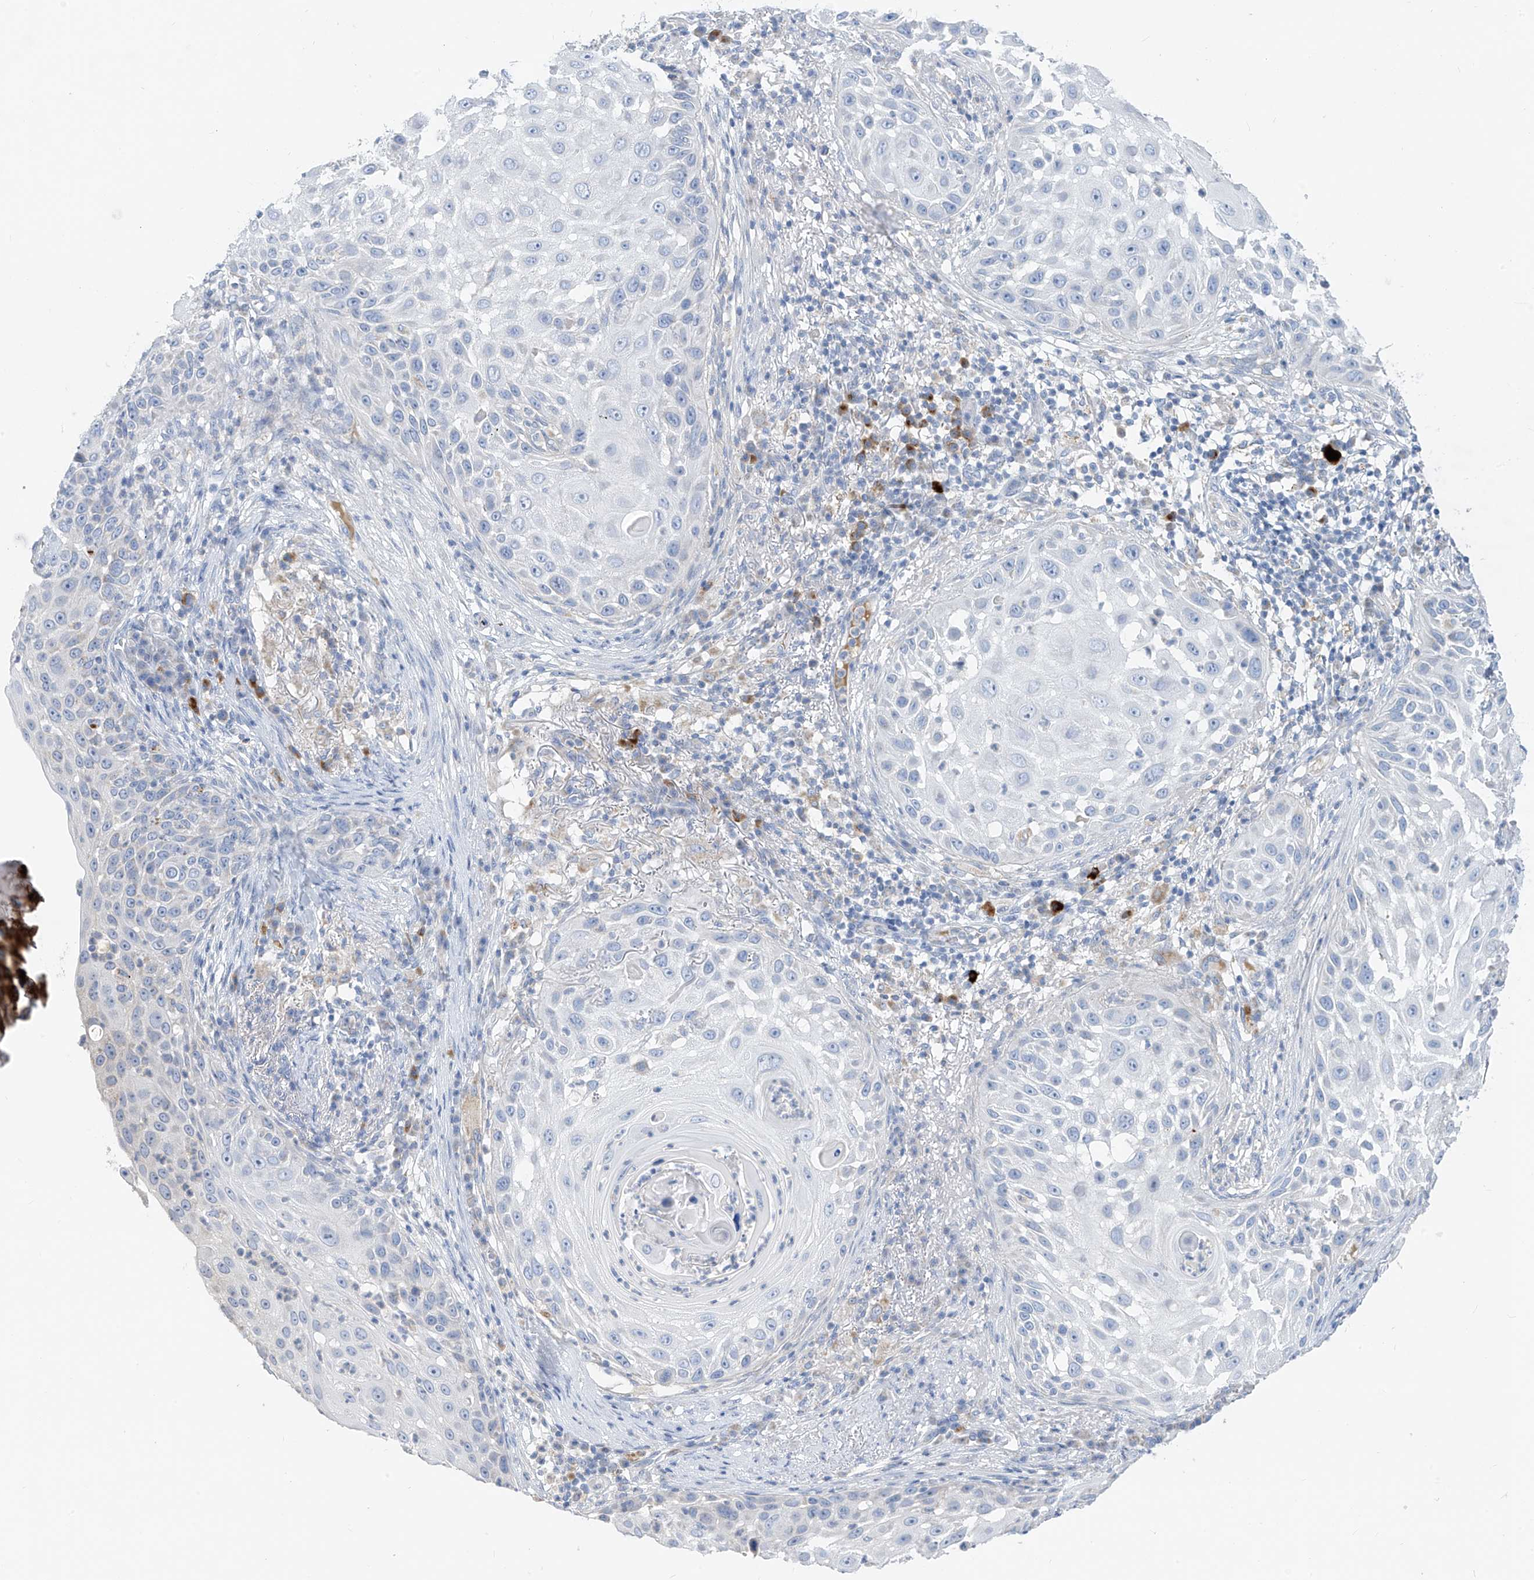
{"staining": {"intensity": "negative", "quantity": "none", "location": "none"}, "tissue": "skin cancer", "cell_type": "Tumor cells", "image_type": "cancer", "snomed": [{"axis": "morphology", "description": "Squamous cell carcinoma, NOS"}, {"axis": "topography", "description": "Skin"}], "caption": "Skin cancer stained for a protein using immunohistochemistry shows no positivity tumor cells.", "gene": "ZNF404", "patient": {"sex": "female", "age": 44}}